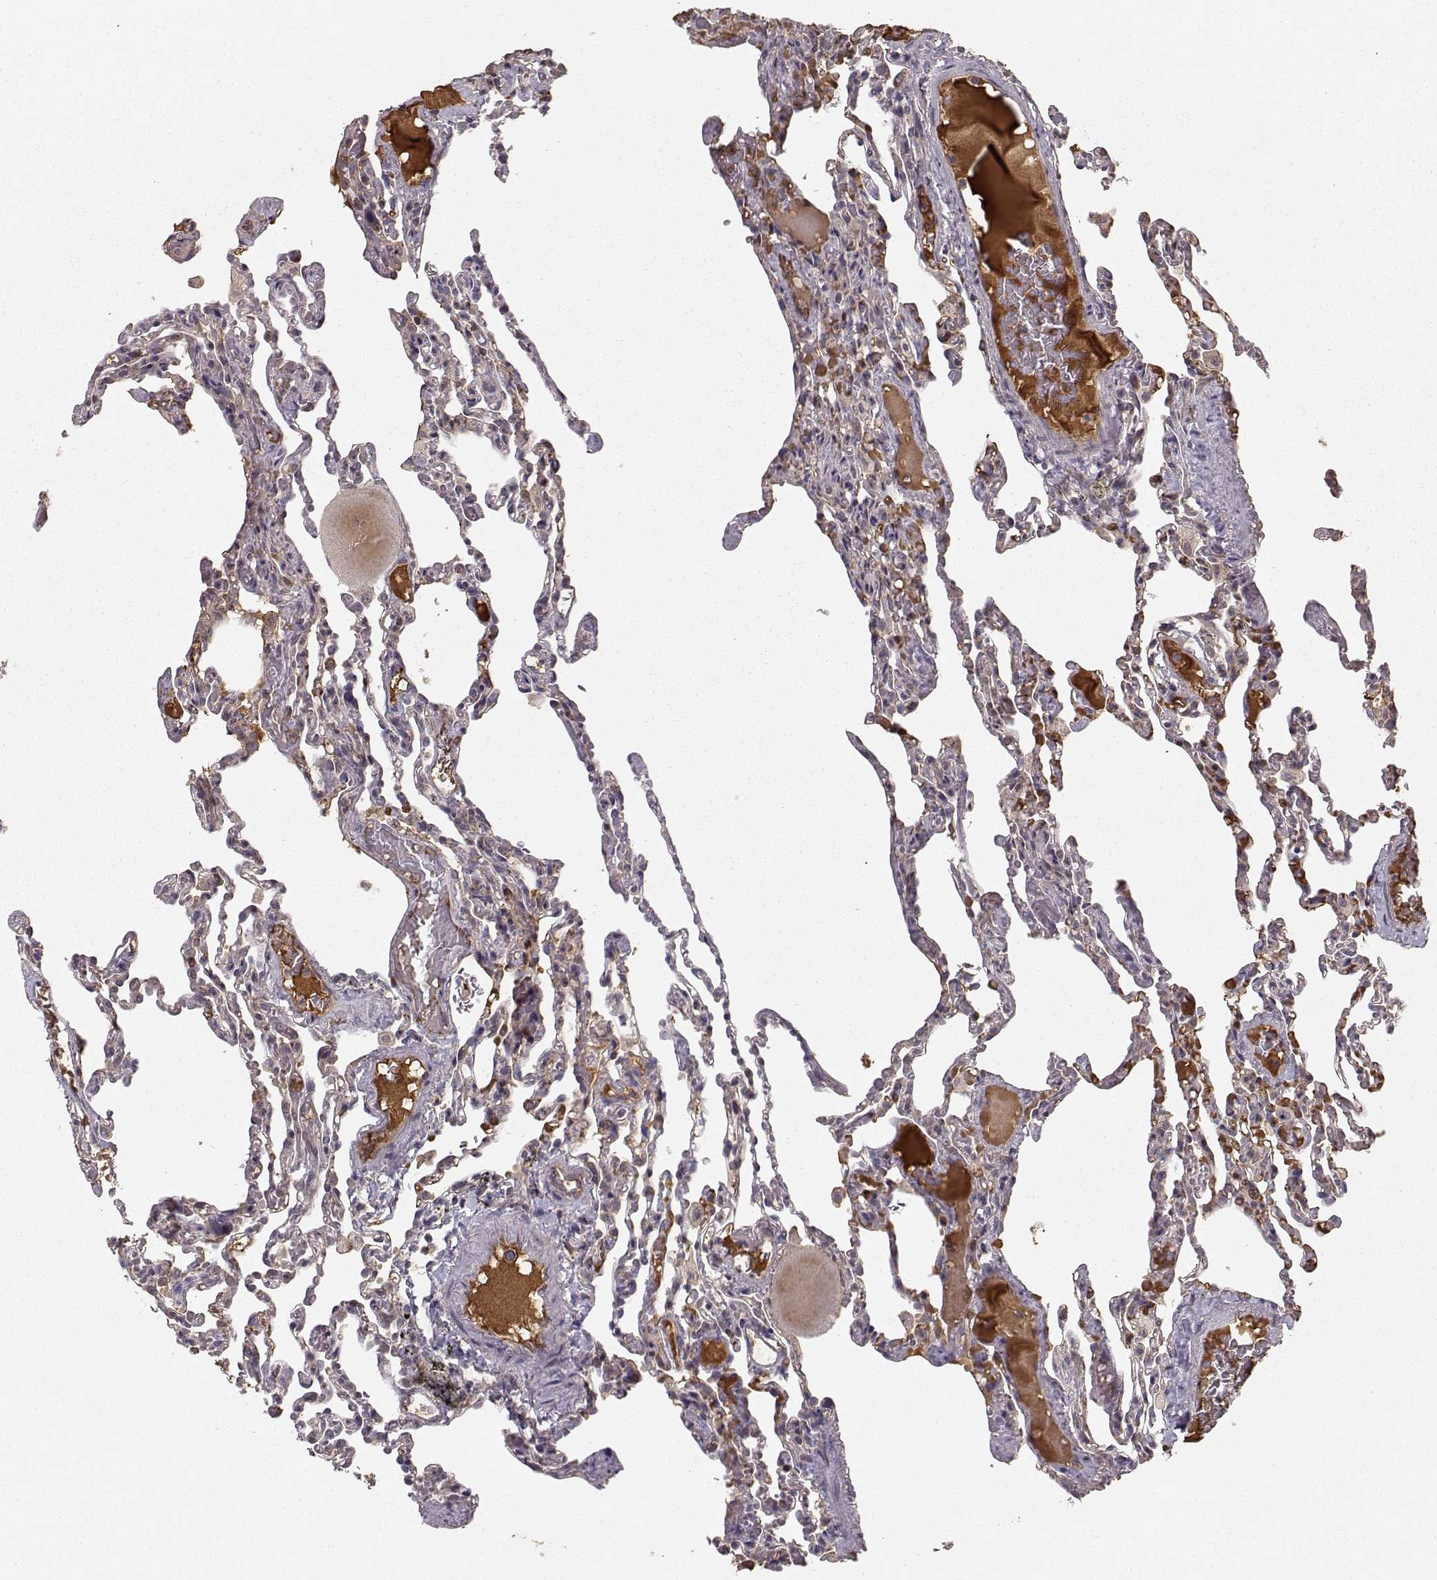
{"staining": {"intensity": "moderate", "quantity": "25%-75%", "location": "cytoplasmic/membranous"}, "tissue": "lung", "cell_type": "Alveolar cells", "image_type": "normal", "snomed": [{"axis": "morphology", "description": "Normal tissue, NOS"}, {"axis": "topography", "description": "Lung"}], "caption": "The immunohistochemical stain shows moderate cytoplasmic/membranous staining in alveolar cells of unremarkable lung. Ihc stains the protein in brown and the nuclei are stained blue.", "gene": "WNT6", "patient": {"sex": "female", "age": 43}}